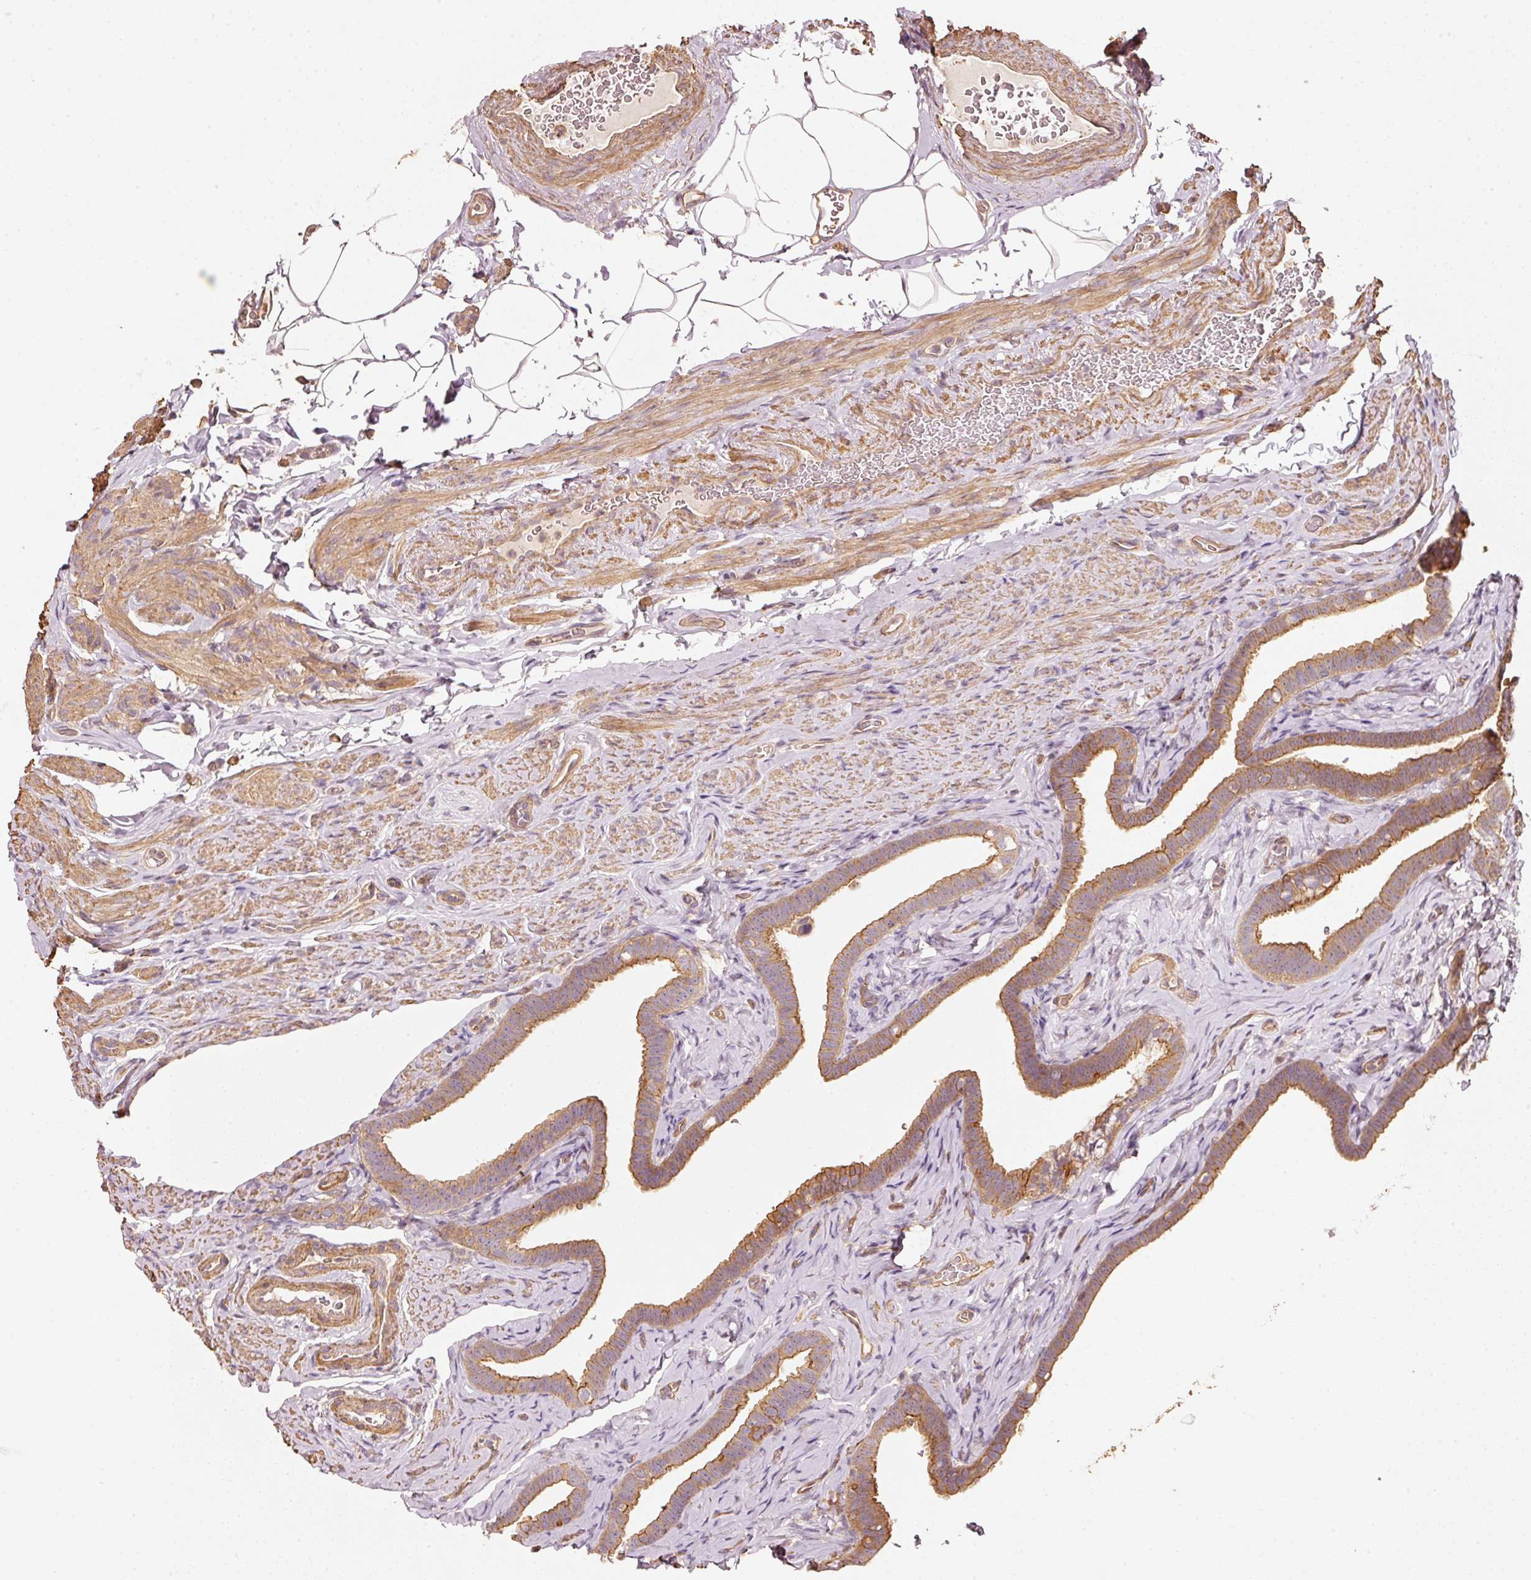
{"staining": {"intensity": "moderate", "quantity": ">75%", "location": "cytoplasmic/membranous"}, "tissue": "fallopian tube", "cell_type": "Glandular cells", "image_type": "normal", "snomed": [{"axis": "morphology", "description": "Normal tissue, NOS"}, {"axis": "topography", "description": "Fallopian tube"}], "caption": "Glandular cells show medium levels of moderate cytoplasmic/membranous positivity in about >75% of cells in unremarkable human fallopian tube. (brown staining indicates protein expression, while blue staining denotes nuclei).", "gene": "CEP95", "patient": {"sex": "female", "age": 69}}